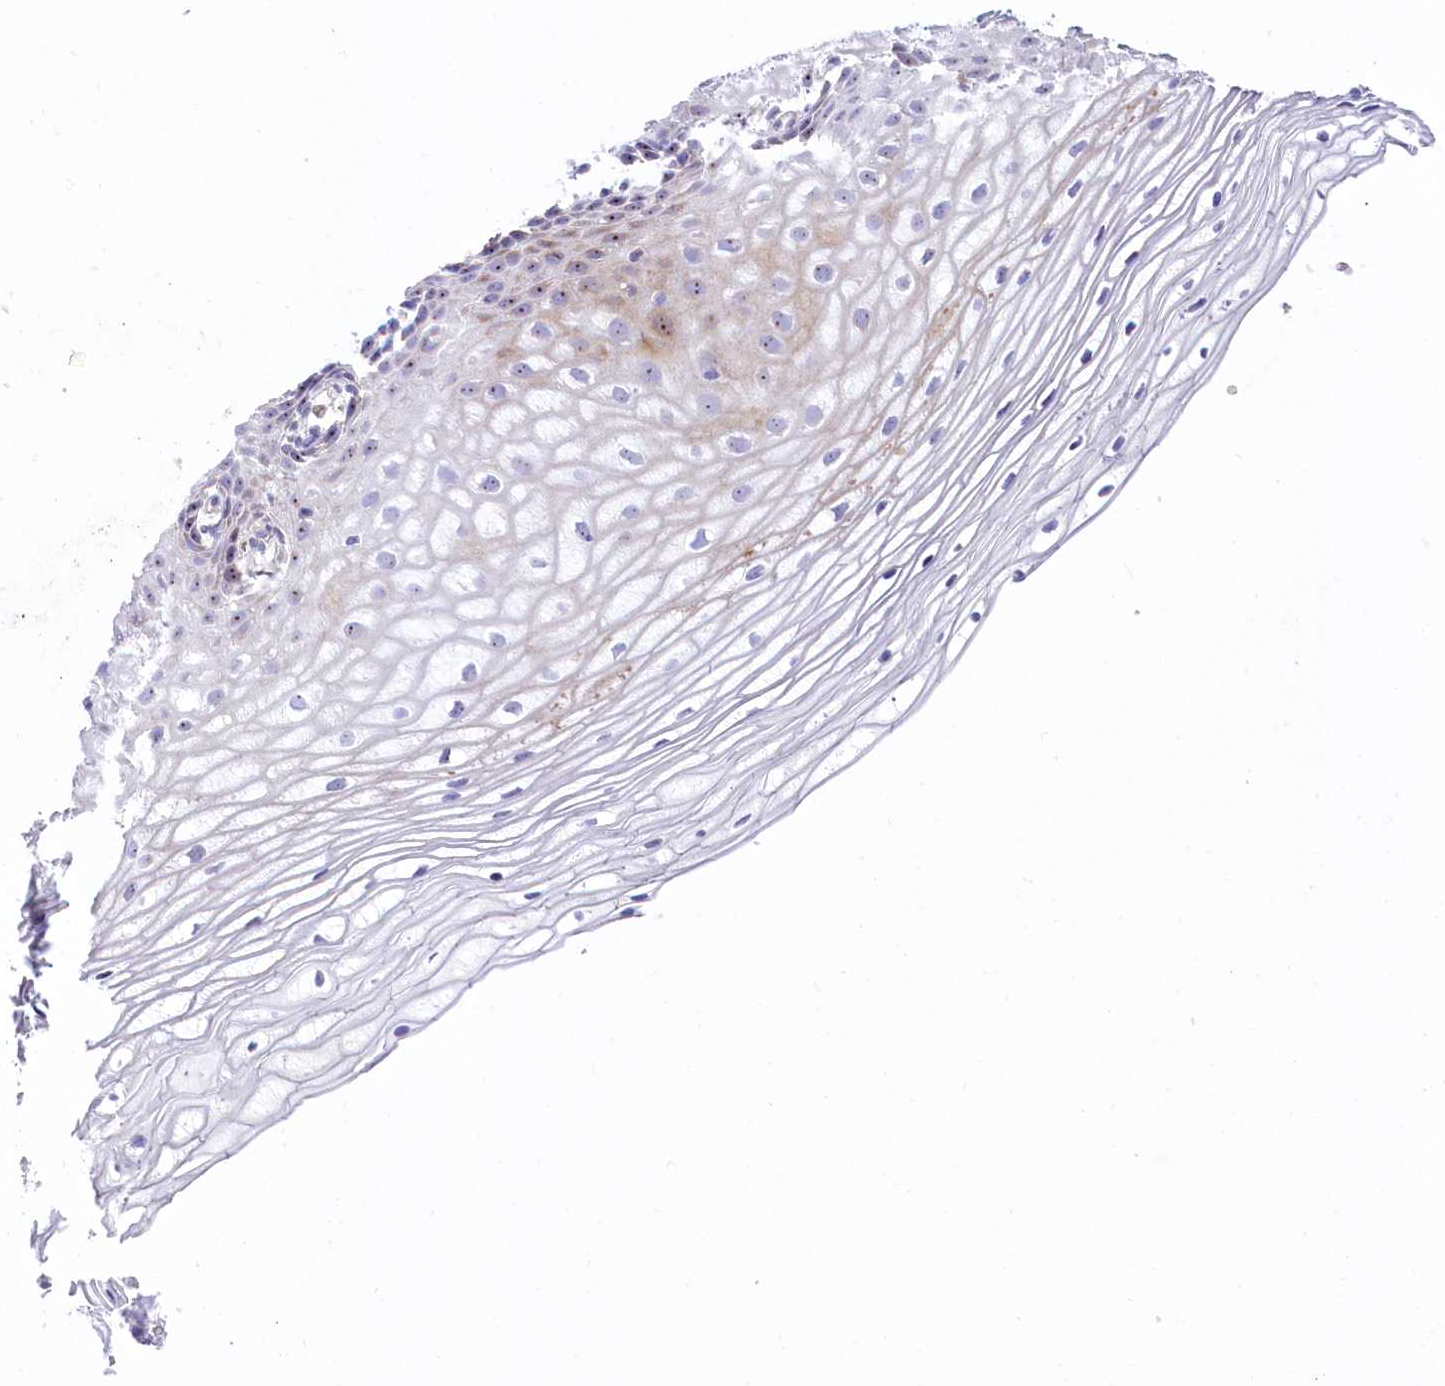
{"staining": {"intensity": "moderate", "quantity": "<25%", "location": "cytoplasmic/membranous,nuclear"}, "tissue": "vagina", "cell_type": "Squamous epithelial cells", "image_type": "normal", "snomed": [{"axis": "morphology", "description": "Normal tissue, NOS"}, {"axis": "topography", "description": "Vagina"}], "caption": "This micrograph demonstrates benign vagina stained with immunohistochemistry to label a protein in brown. The cytoplasmic/membranous,nuclear of squamous epithelial cells show moderate positivity for the protein. Nuclei are counter-stained blue.", "gene": "SH3TC2", "patient": {"sex": "female", "age": 60}}